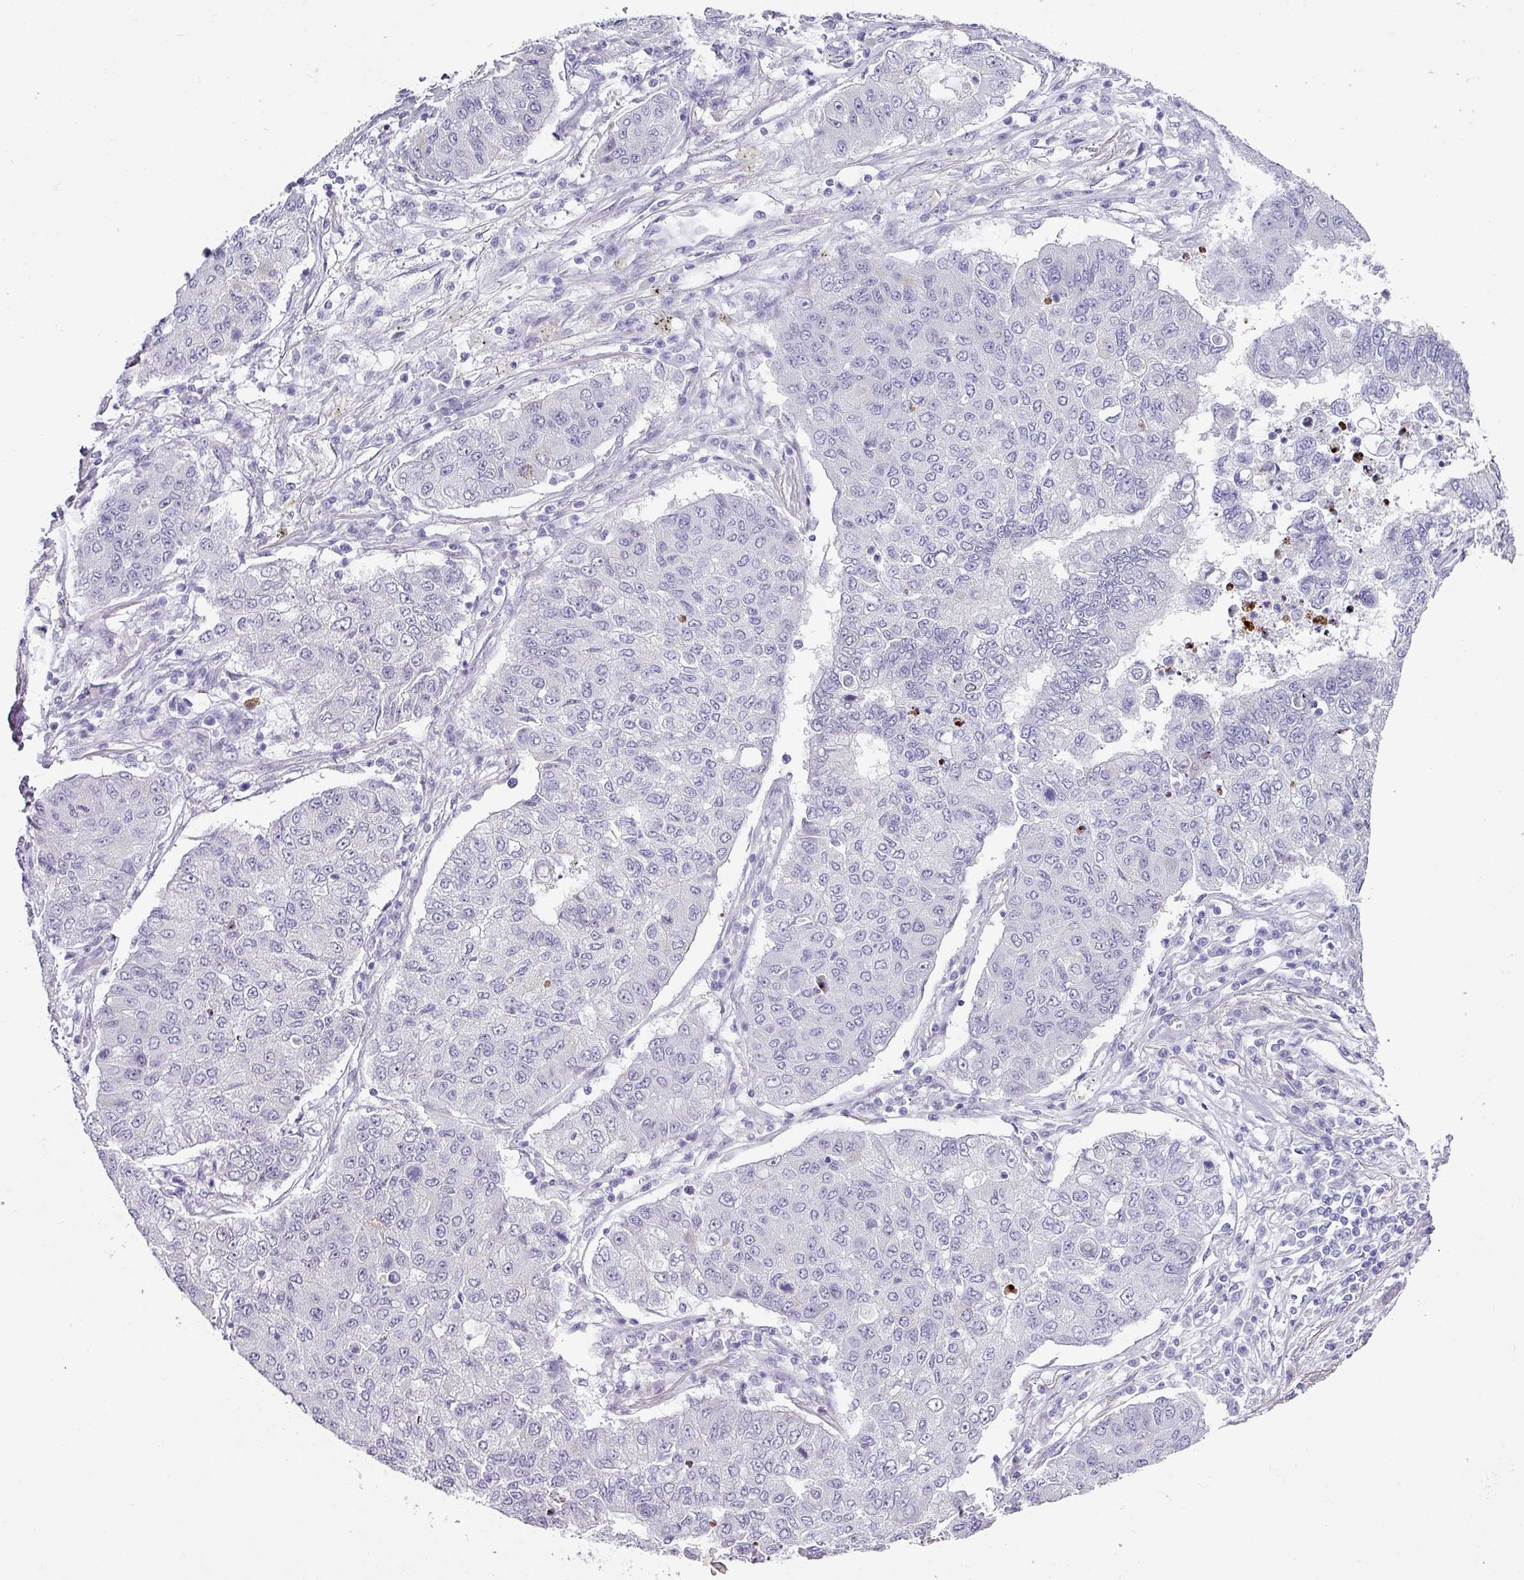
{"staining": {"intensity": "negative", "quantity": "none", "location": "none"}, "tissue": "lung cancer", "cell_type": "Tumor cells", "image_type": "cancer", "snomed": [{"axis": "morphology", "description": "Squamous cell carcinoma, NOS"}, {"axis": "topography", "description": "Lung"}], "caption": "Immunohistochemical staining of lung cancer displays no significant staining in tumor cells. (Stains: DAB IHC with hematoxylin counter stain, Microscopy: brightfield microscopy at high magnification).", "gene": "TRA2A", "patient": {"sex": "male", "age": 74}}